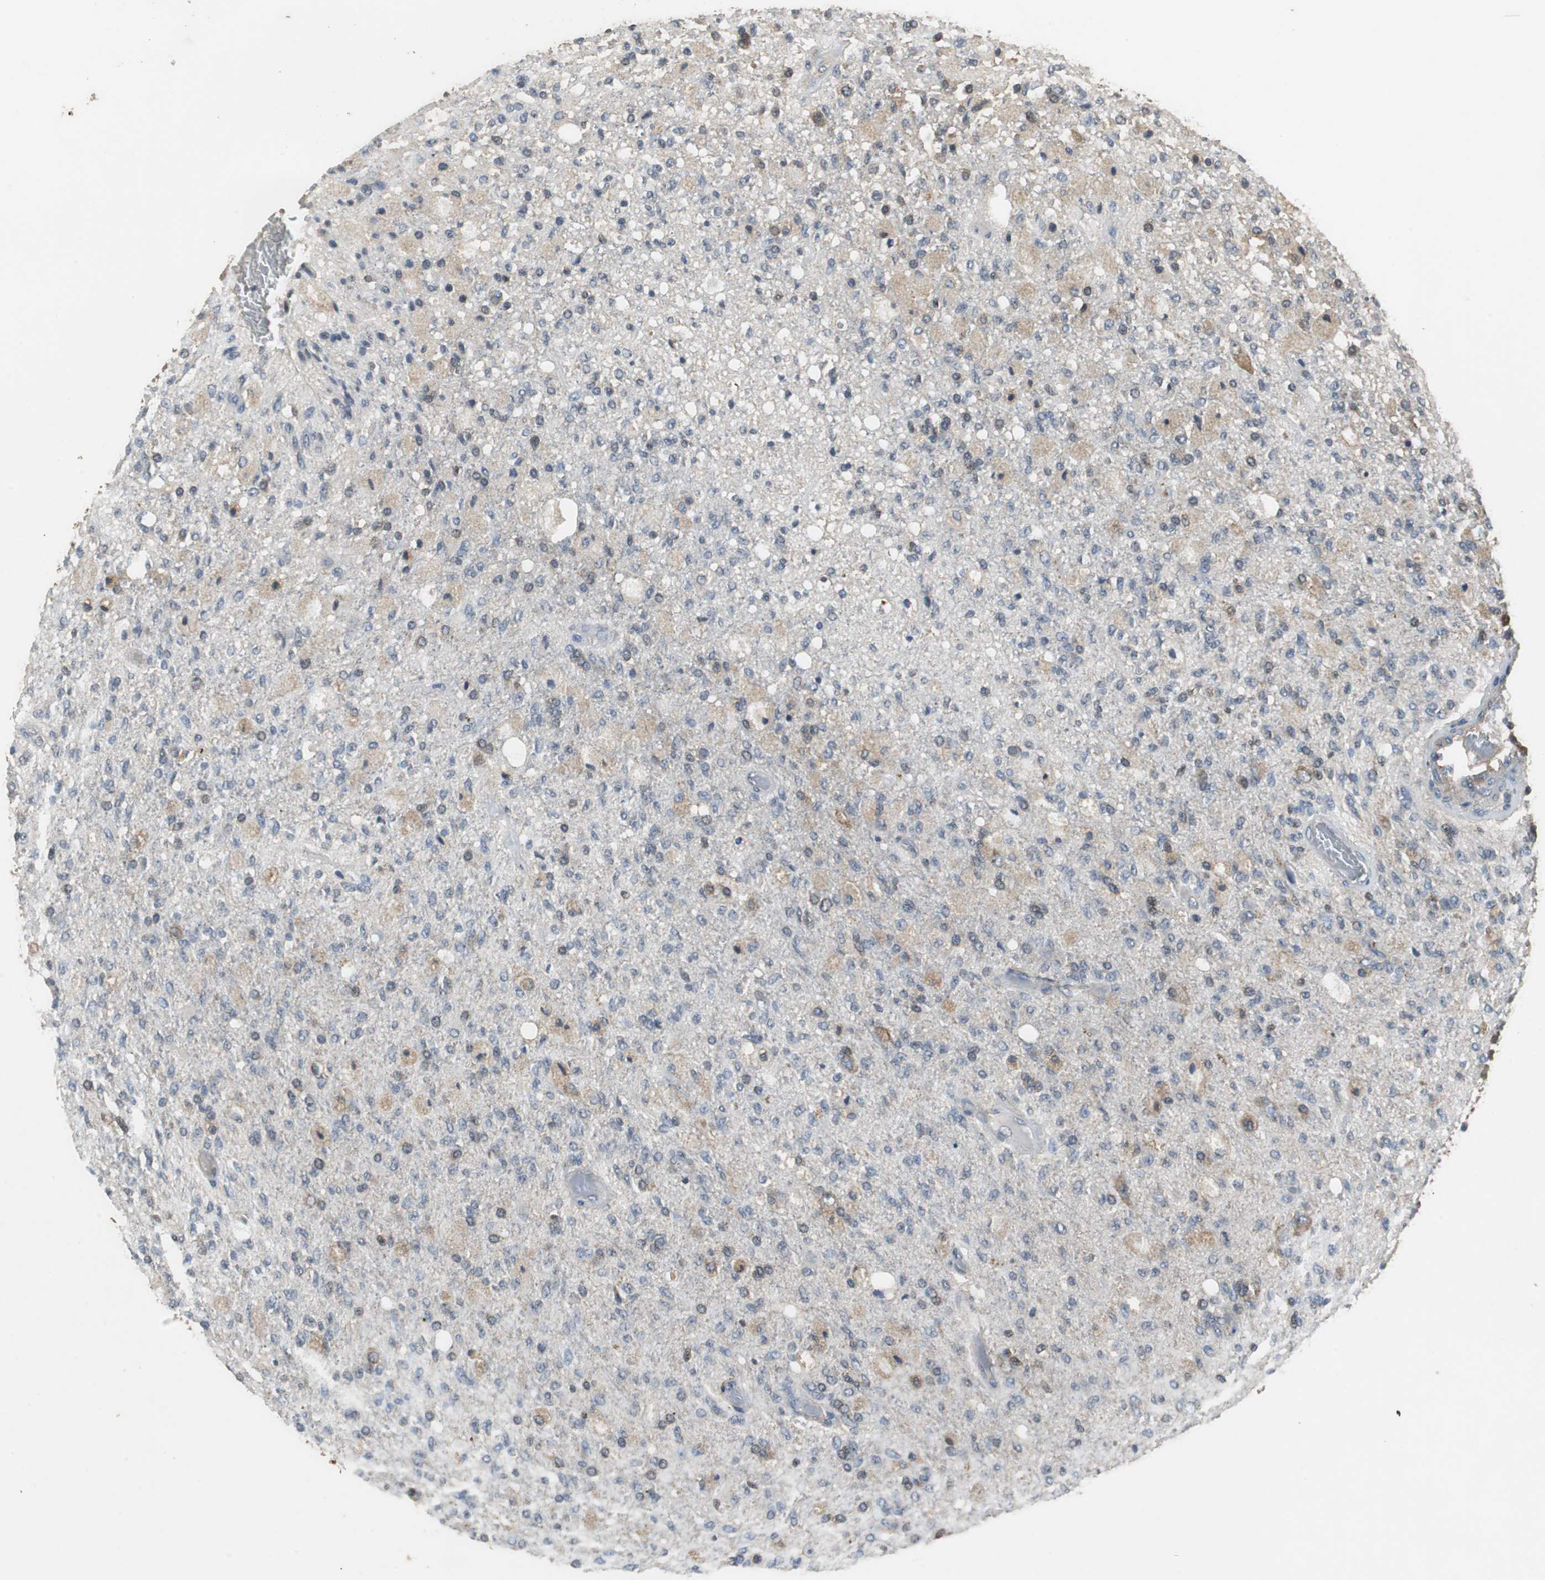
{"staining": {"intensity": "moderate", "quantity": "<25%", "location": "cytoplasmic/membranous"}, "tissue": "glioma", "cell_type": "Tumor cells", "image_type": "cancer", "snomed": [{"axis": "morphology", "description": "Normal tissue, NOS"}, {"axis": "morphology", "description": "Glioma, malignant, High grade"}, {"axis": "topography", "description": "Cerebral cortex"}], "caption": "Moderate cytoplasmic/membranous protein staining is present in about <25% of tumor cells in glioma.", "gene": "VBP1", "patient": {"sex": "male", "age": 77}}